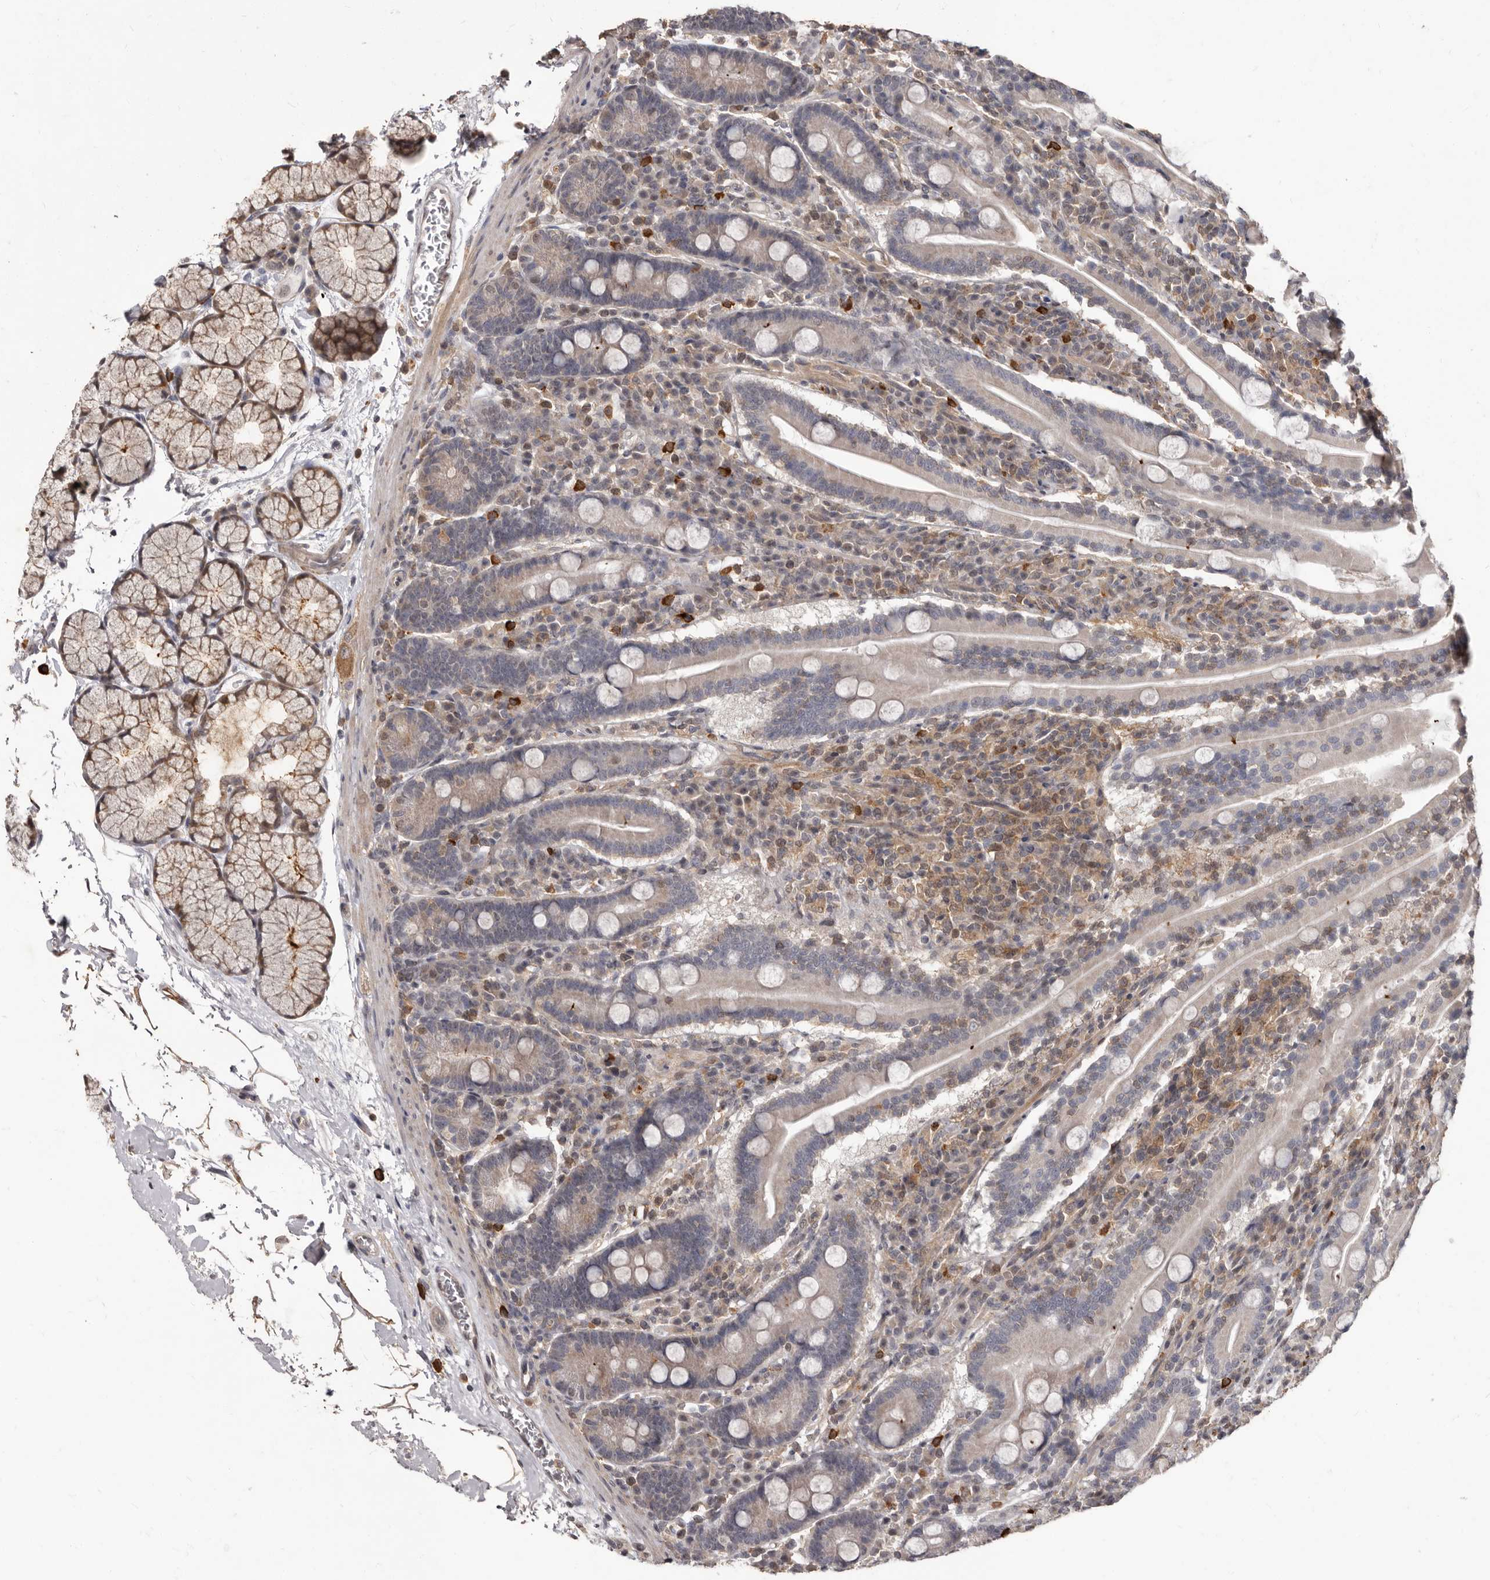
{"staining": {"intensity": "moderate", "quantity": "25%-75%", "location": "cytoplasmic/membranous"}, "tissue": "duodenum", "cell_type": "Glandular cells", "image_type": "normal", "snomed": [{"axis": "morphology", "description": "Normal tissue, NOS"}, {"axis": "topography", "description": "Duodenum"}], "caption": "Duodenum stained for a protein exhibits moderate cytoplasmic/membranous positivity in glandular cells. (DAB IHC with brightfield microscopy, high magnification).", "gene": "ACLY", "patient": {"sex": "male", "age": 35}}